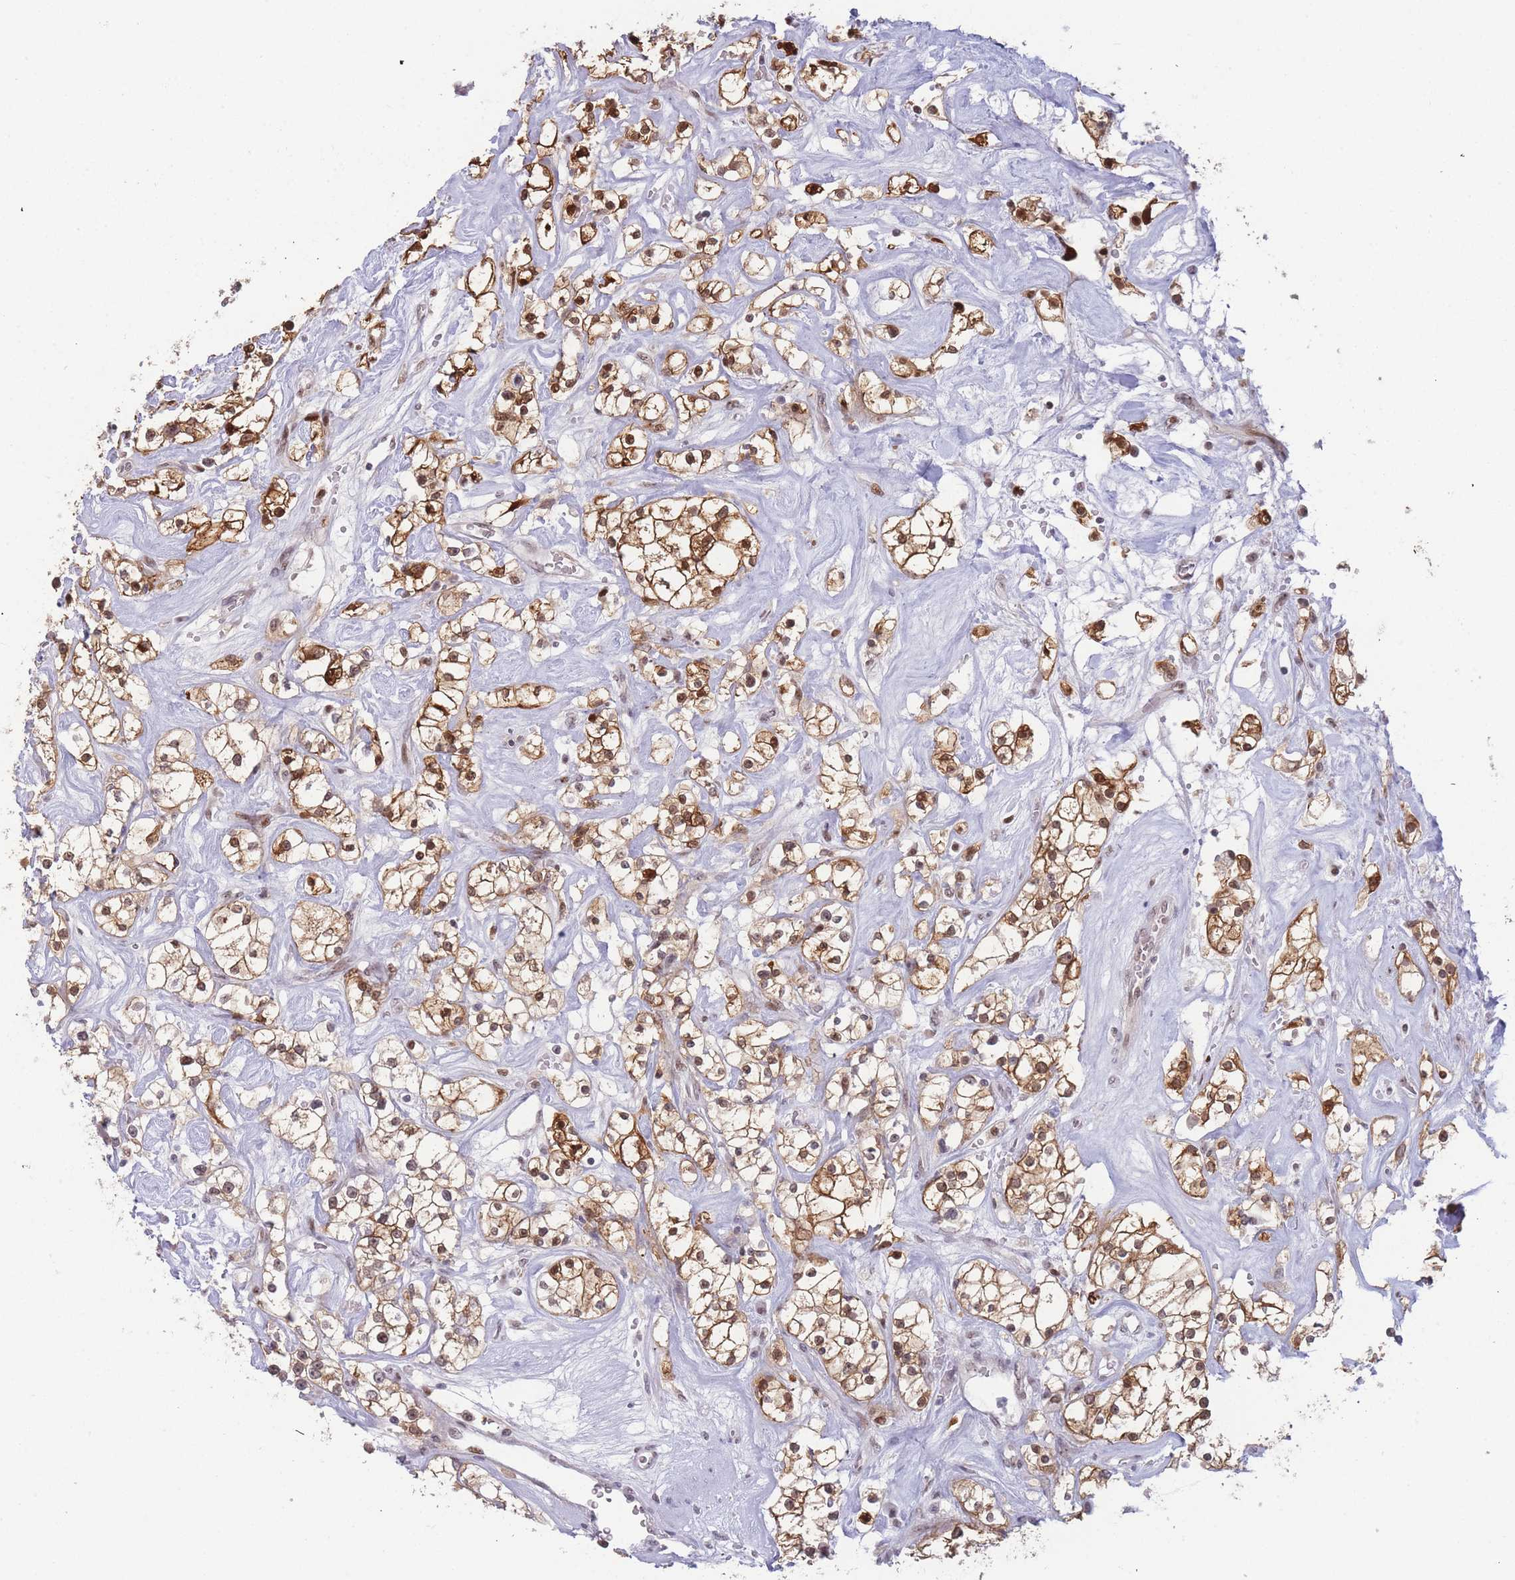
{"staining": {"intensity": "strong", "quantity": ">75%", "location": "cytoplasmic/membranous,nuclear"}, "tissue": "renal cancer", "cell_type": "Tumor cells", "image_type": "cancer", "snomed": [{"axis": "morphology", "description": "Adenocarcinoma, NOS"}, {"axis": "topography", "description": "Kidney"}], "caption": "Immunohistochemistry (IHC) of renal cancer displays high levels of strong cytoplasmic/membranous and nuclear expression in approximately >75% of tumor cells.", "gene": "DEAF1", "patient": {"sex": "male", "age": 77}}